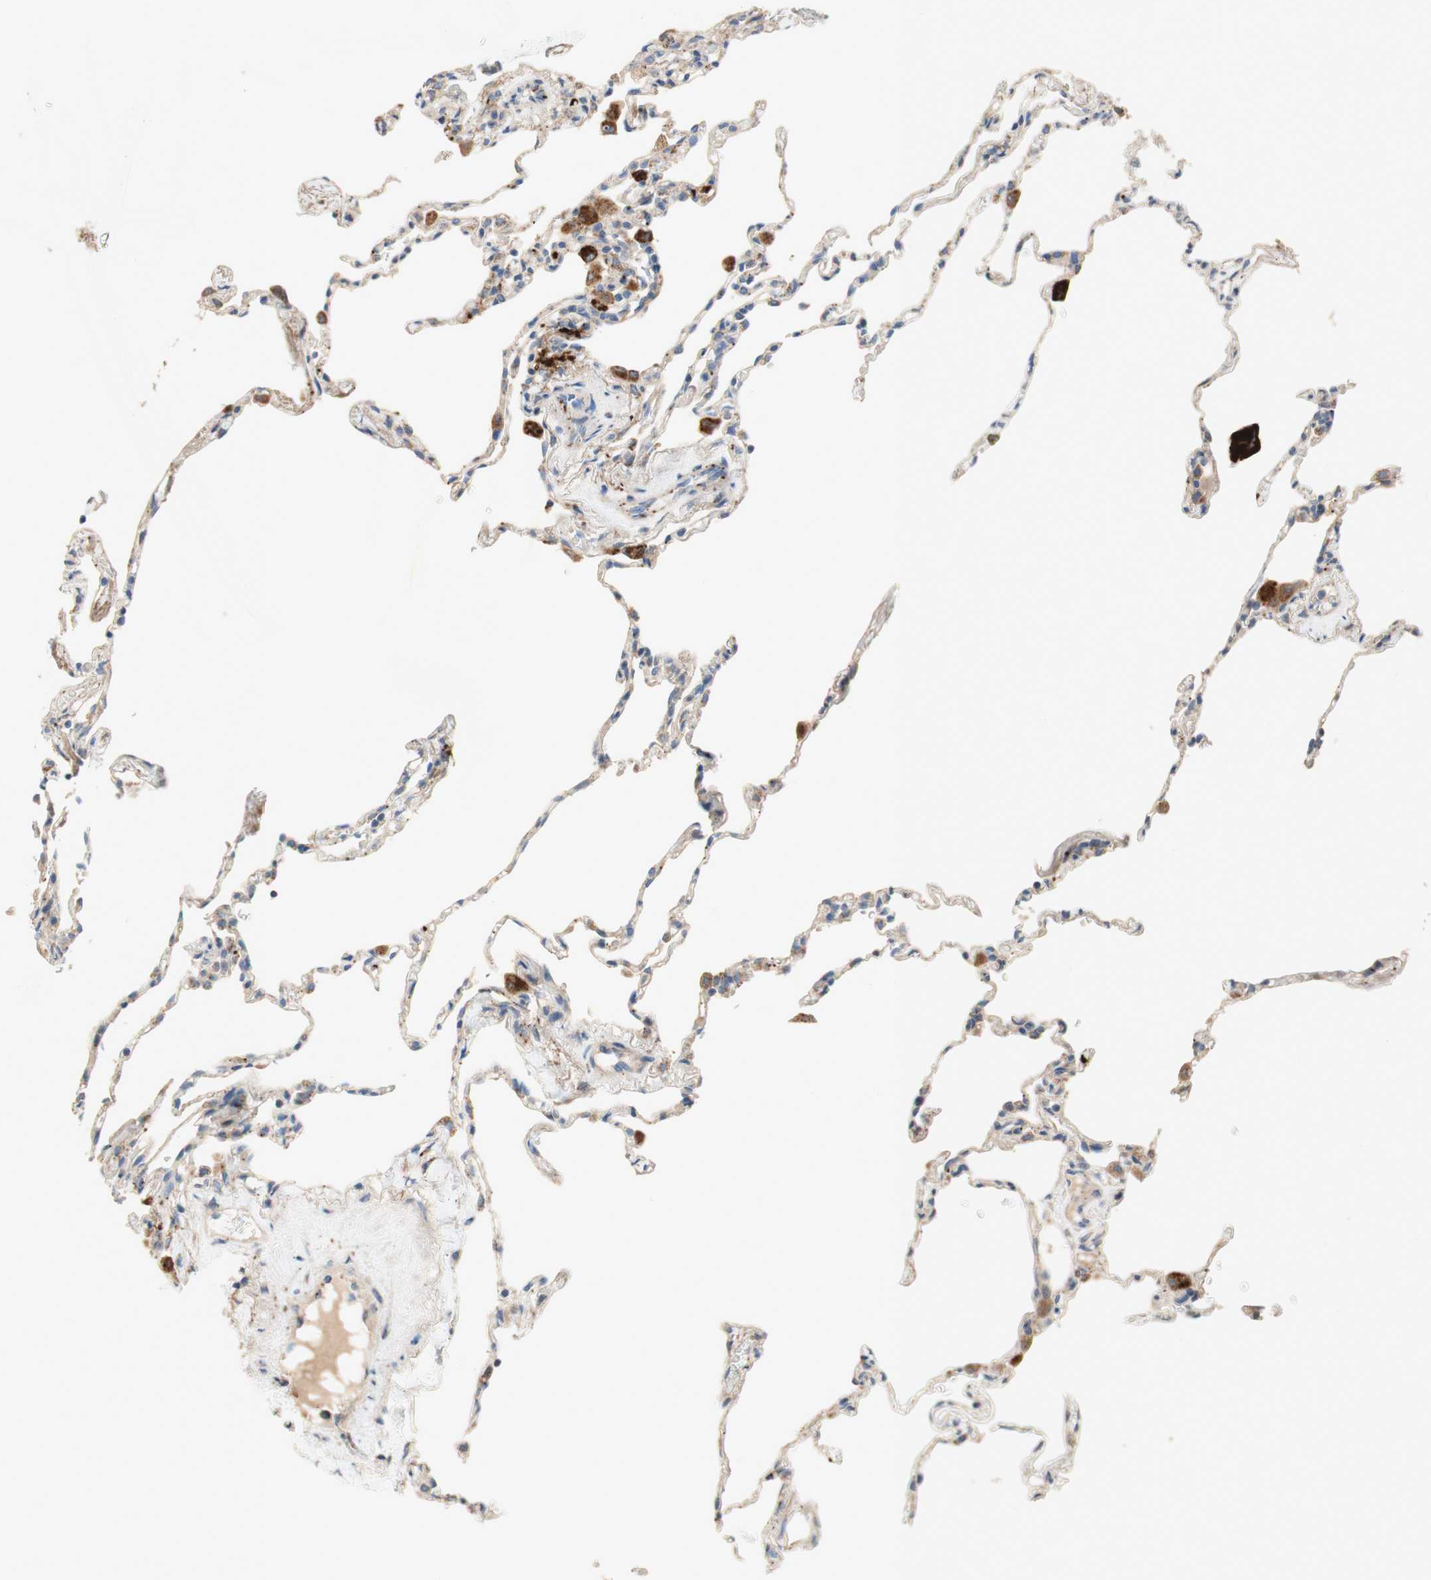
{"staining": {"intensity": "weak", "quantity": ">75%", "location": "cytoplasmic/membranous"}, "tissue": "lung", "cell_type": "Alveolar cells", "image_type": "normal", "snomed": [{"axis": "morphology", "description": "Normal tissue, NOS"}, {"axis": "topography", "description": "Lung"}], "caption": "Lung stained with DAB (3,3'-diaminobenzidine) IHC displays low levels of weak cytoplasmic/membranous expression in approximately >75% of alveolar cells. (Stains: DAB in brown, nuclei in blue, Microscopy: brightfield microscopy at high magnification).", "gene": "PTPN21", "patient": {"sex": "male", "age": 59}}